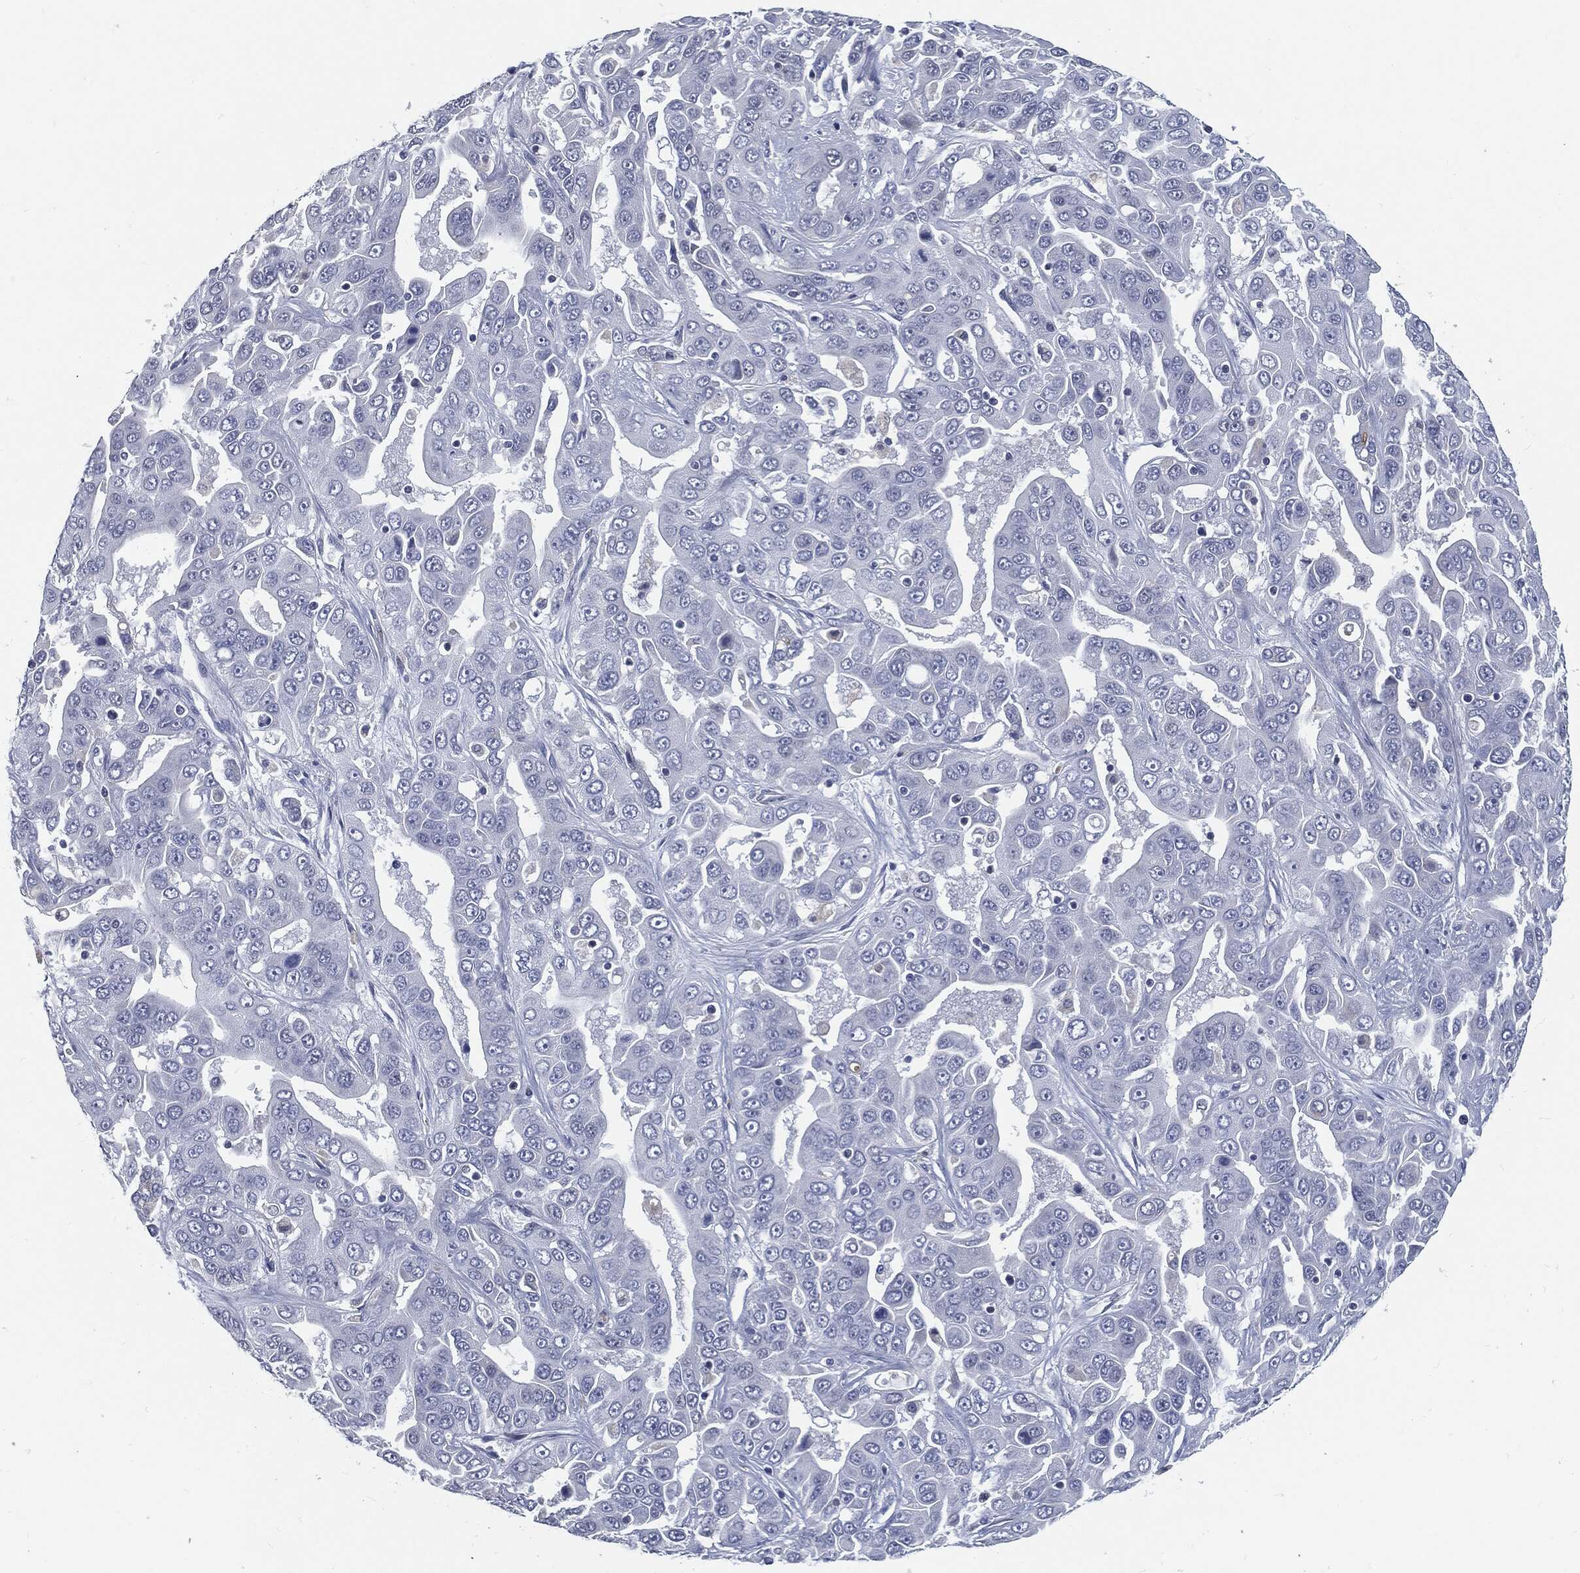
{"staining": {"intensity": "negative", "quantity": "none", "location": "none"}, "tissue": "liver cancer", "cell_type": "Tumor cells", "image_type": "cancer", "snomed": [{"axis": "morphology", "description": "Cholangiocarcinoma"}, {"axis": "topography", "description": "Liver"}], "caption": "The histopathology image demonstrates no significant positivity in tumor cells of liver cholangiocarcinoma.", "gene": "PROM1", "patient": {"sex": "female", "age": 52}}